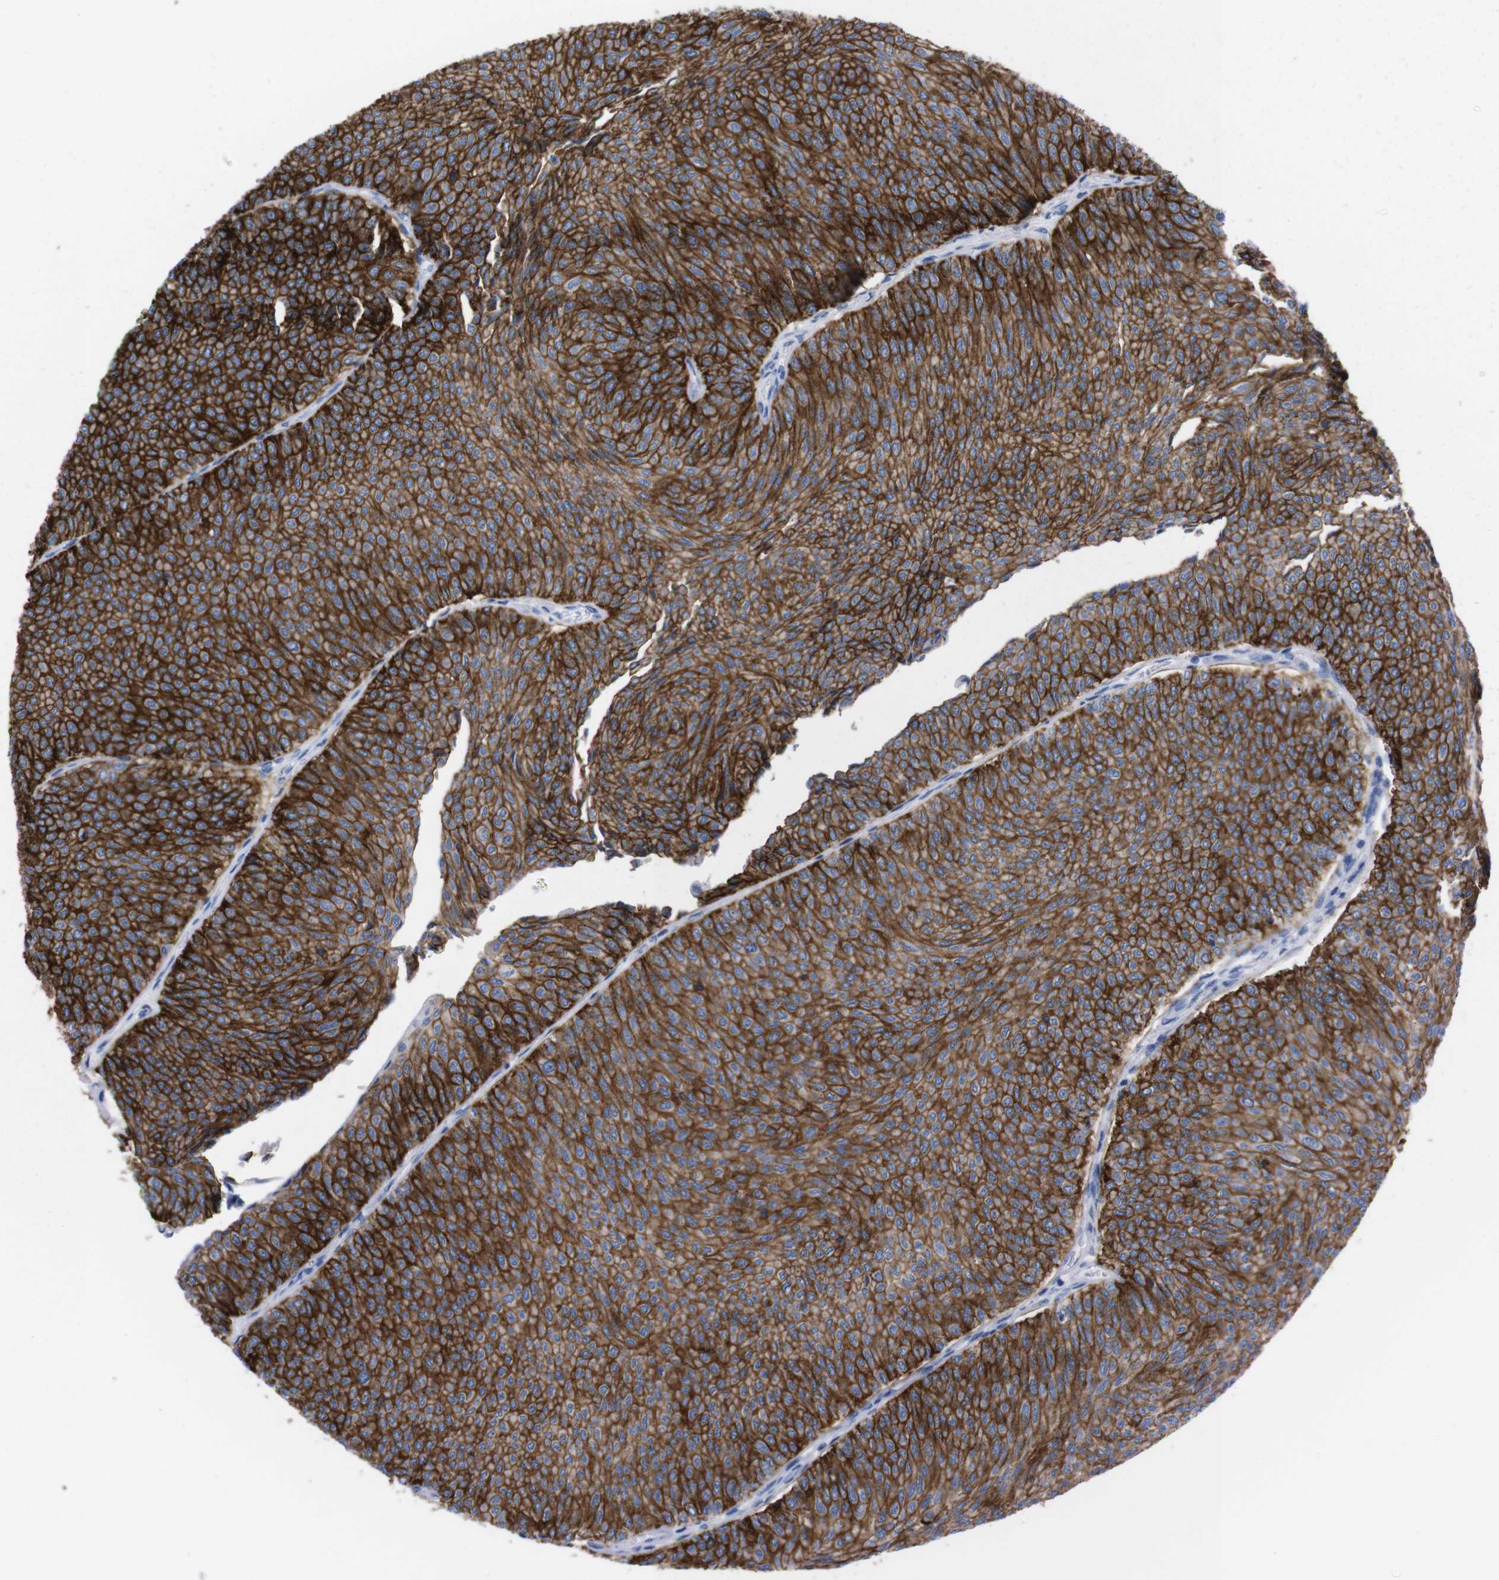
{"staining": {"intensity": "strong", "quantity": ">75%", "location": "cytoplasmic/membranous"}, "tissue": "urothelial cancer", "cell_type": "Tumor cells", "image_type": "cancer", "snomed": [{"axis": "morphology", "description": "Urothelial carcinoma, Low grade"}, {"axis": "topography", "description": "Urinary bladder"}], "caption": "Approximately >75% of tumor cells in low-grade urothelial carcinoma show strong cytoplasmic/membranous protein expression as visualized by brown immunohistochemical staining.", "gene": "TMEM243", "patient": {"sex": "male", "age": 78}}